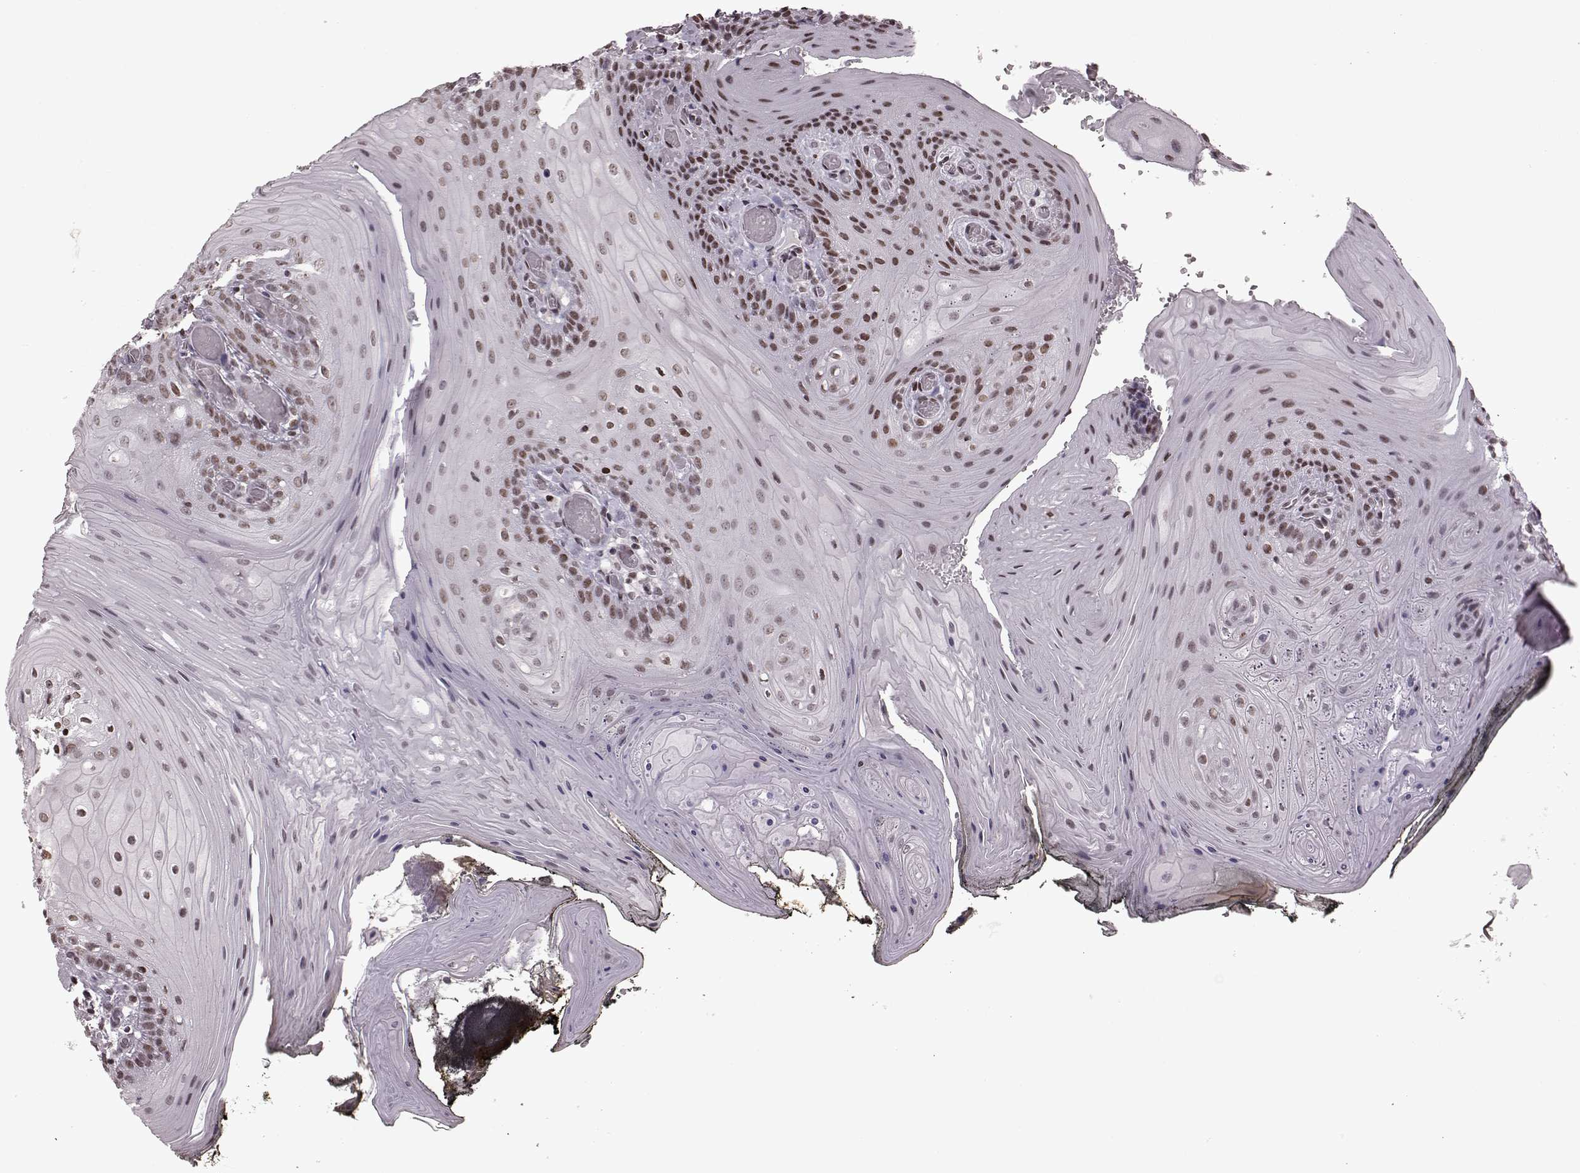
{"staining": {"intensity": "moderate", "quantity": ">75%", "location": "nuclear"}, "tissue": "oral mucosa", "cell_type": "Squamous epithelial cells", "image_type": "normal", "snomed": [{"axis": "morphology", "description": "Normal tissue, NOS"}, {"axis": "topography", "description": "Oral tissue"}], "caption": "A brown stain shows moderate nuclear positivity of a protein in squamous epithelial cells of unremarkable oral mucosa.", "gene": "NR2C1", "patient": {"sex": "male", "age": 9}}